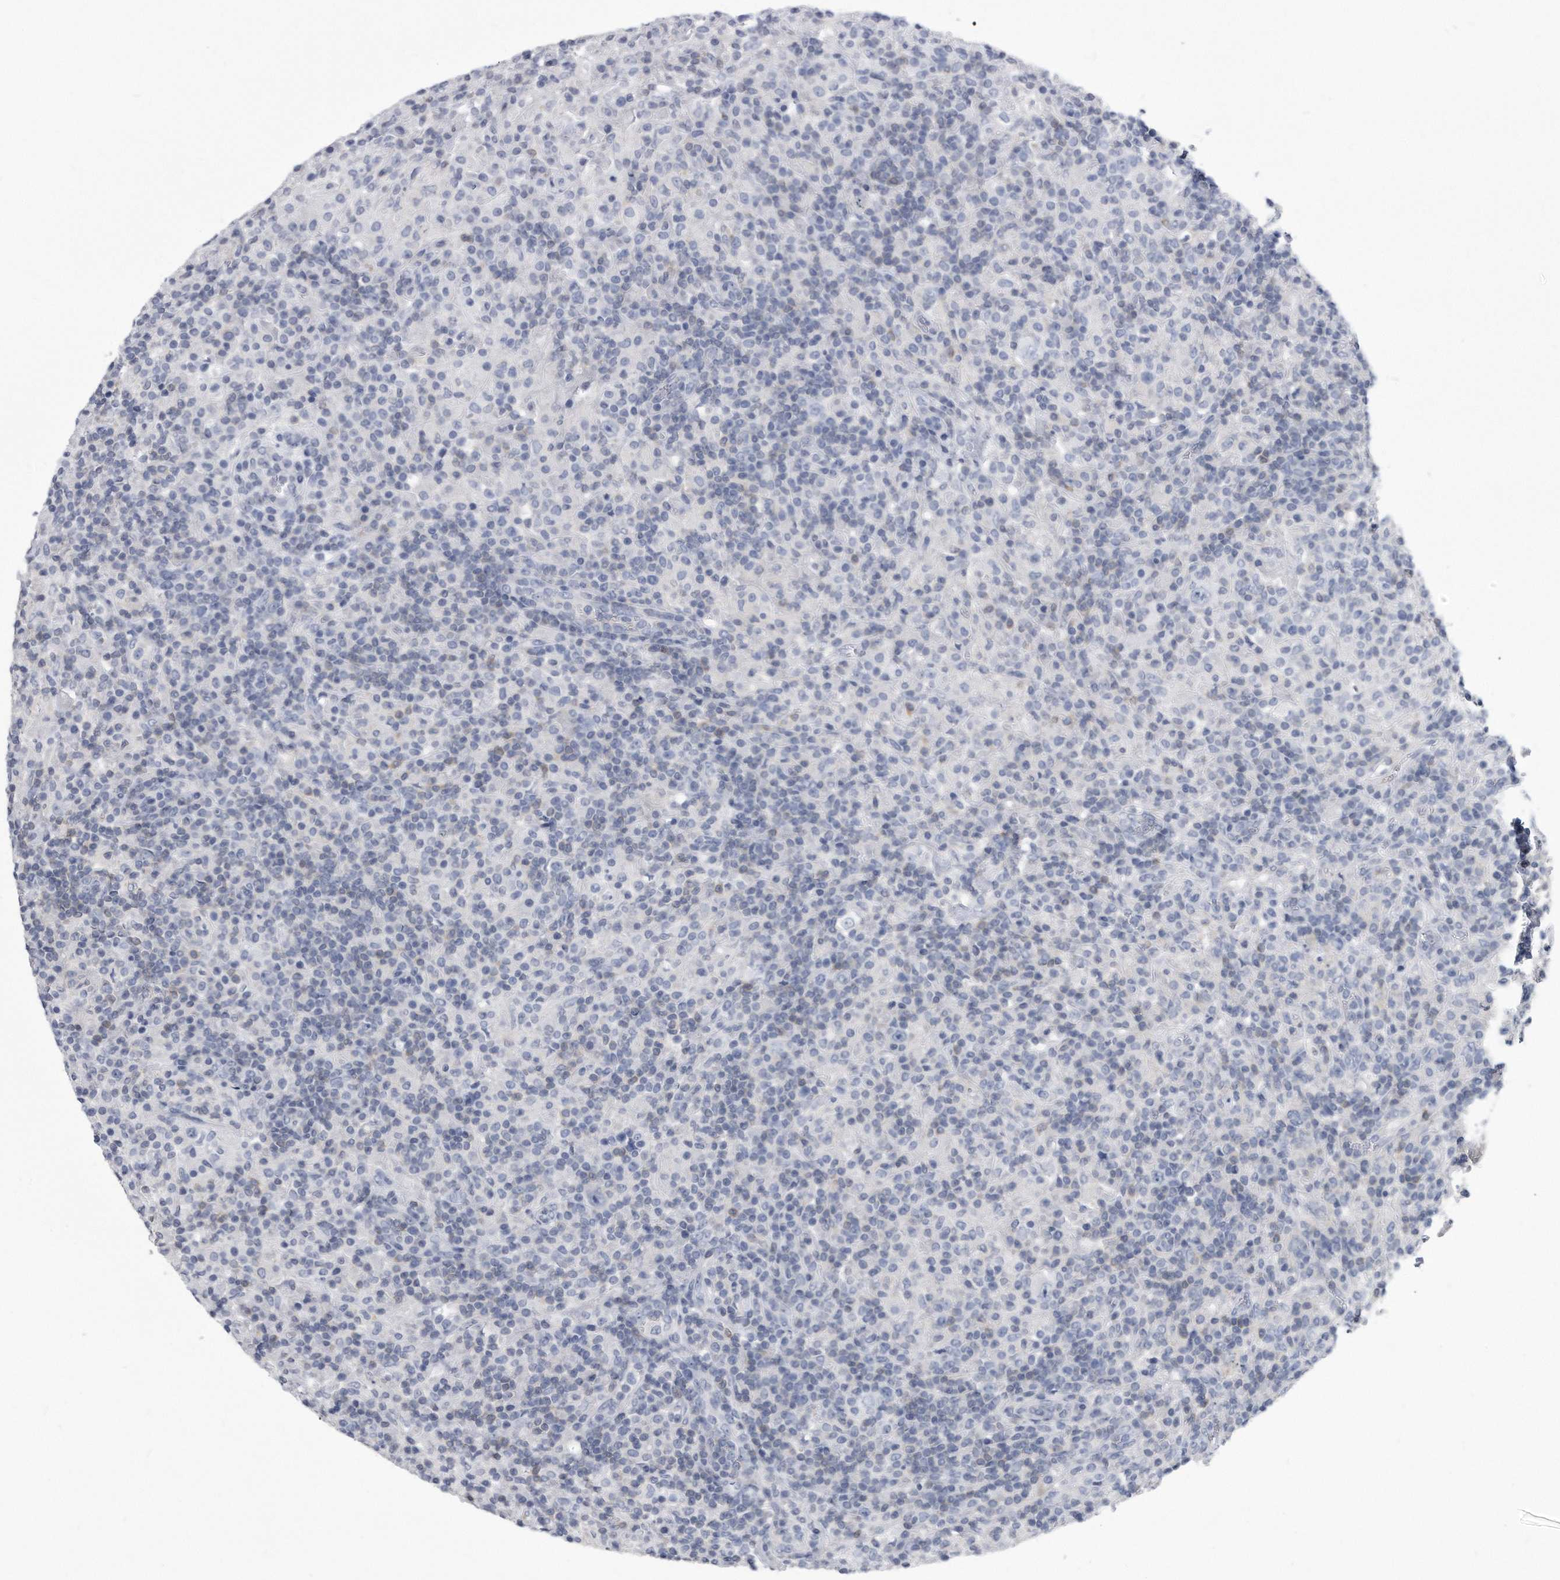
{"staining": {"intensity": "negative", "quantity": "none", "location": "none"}, "tissue": "lymphoma", "cell_type": "Tumor cells", "image_type": "cancer", "snomed": [{"axis": "morphology", "description": "Hodgkin's disease, NOS"}, {"axis": "topography", "description": "Lymph node"}], "caption": "High power microscopy photomicrograph of an immunohistochemistry histopathology image of lymphoma, revealing no significant staining in tumor cells.", "gene": "PYGB", "patient": {"sex": "male", "age": 70}}